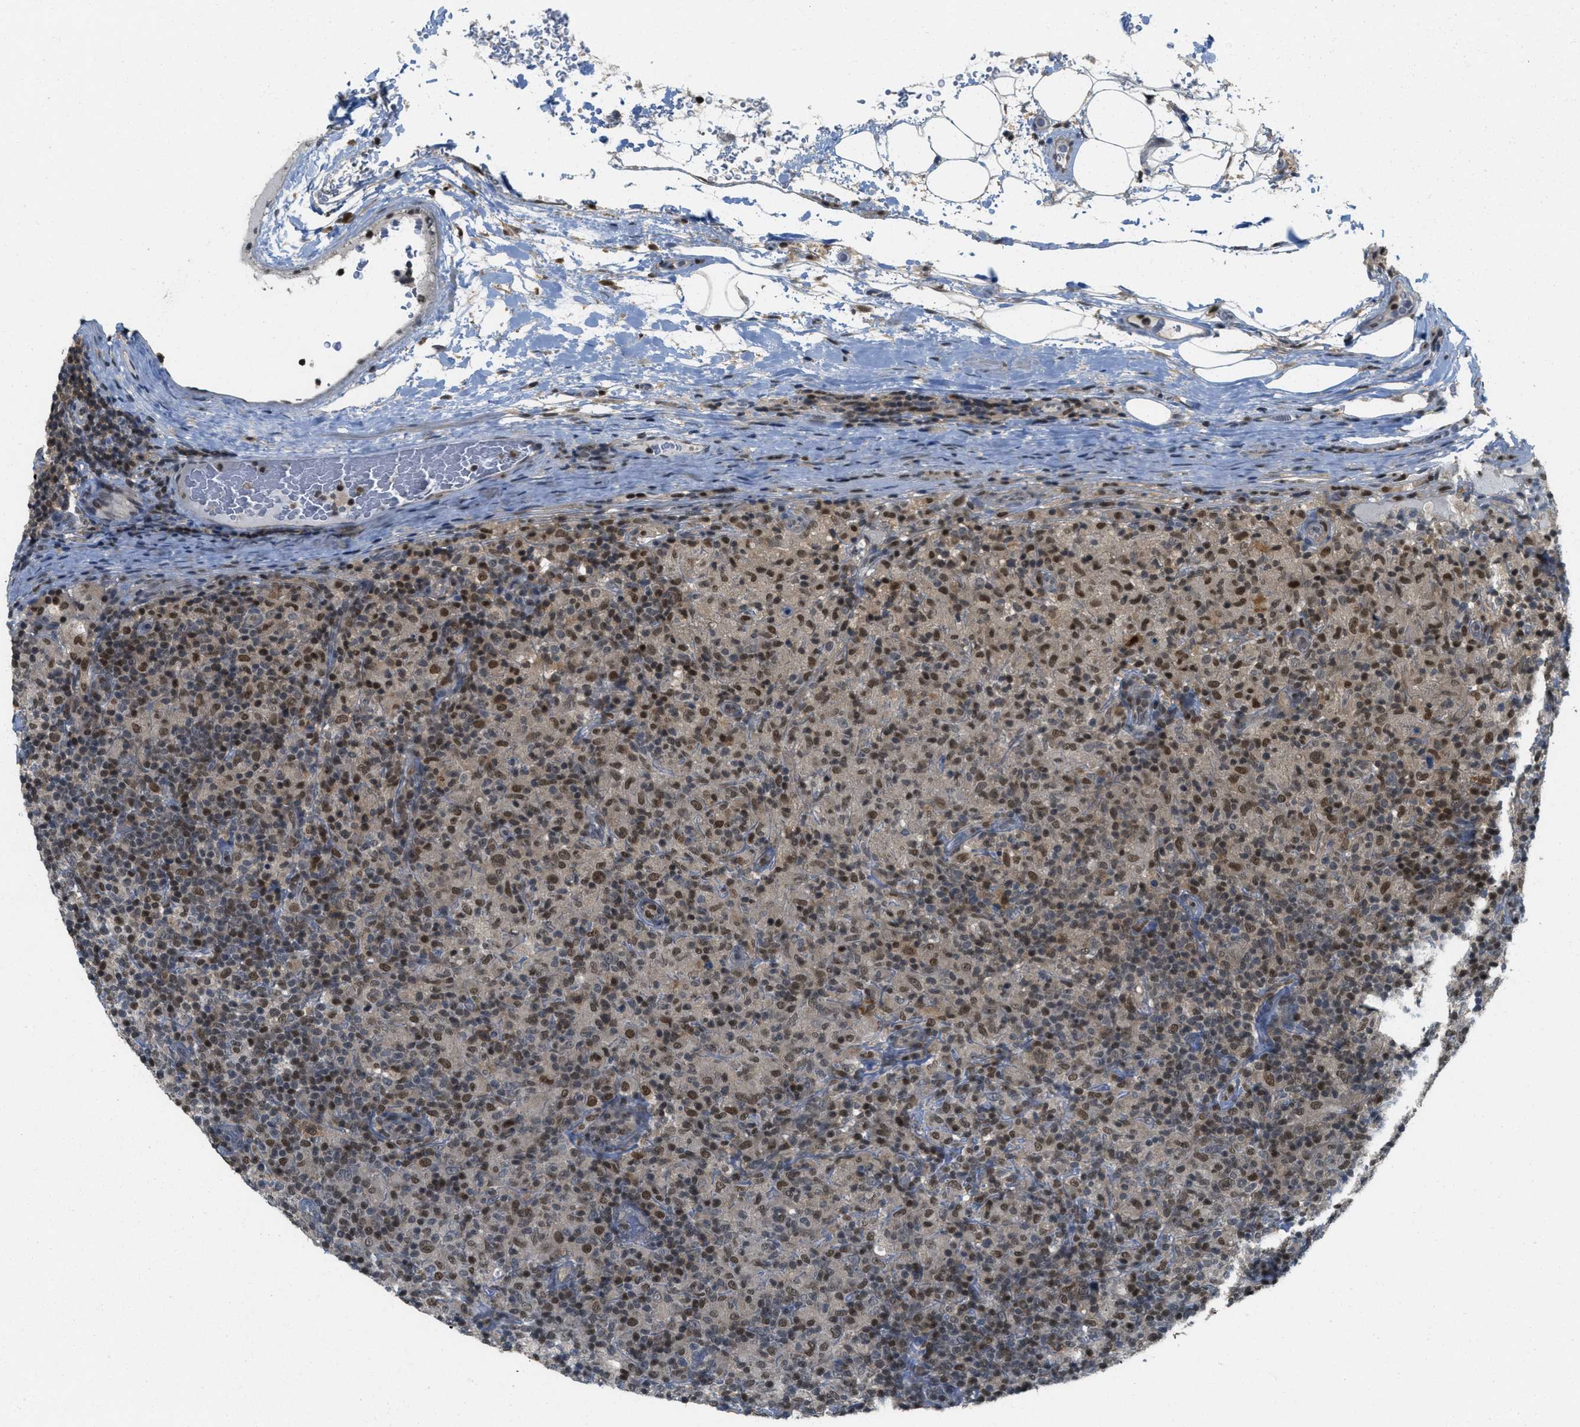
{"staining": {"intensity": "moderate", "quantity": ">75%", "location": "nuclear"}, "tissue": "lymphoma", "cell_type": "Tumor cells", "image_type": "cancer", "snomed": [{"axis": "morphology", "description": "Hodgkin's disease, NOS"}, {"axis": "topography", "description": "Lymph node"}], "caption": "Lymphoma tissue reveals moderate nuclear expression in about >75% of tumor cells, visualized by immunohistochemistry. (DAB IHC, brown staining for protein, blue staining for nuclei).", "gene": "DNAJB1", "patient": {"sex": "male", "age": 70}}